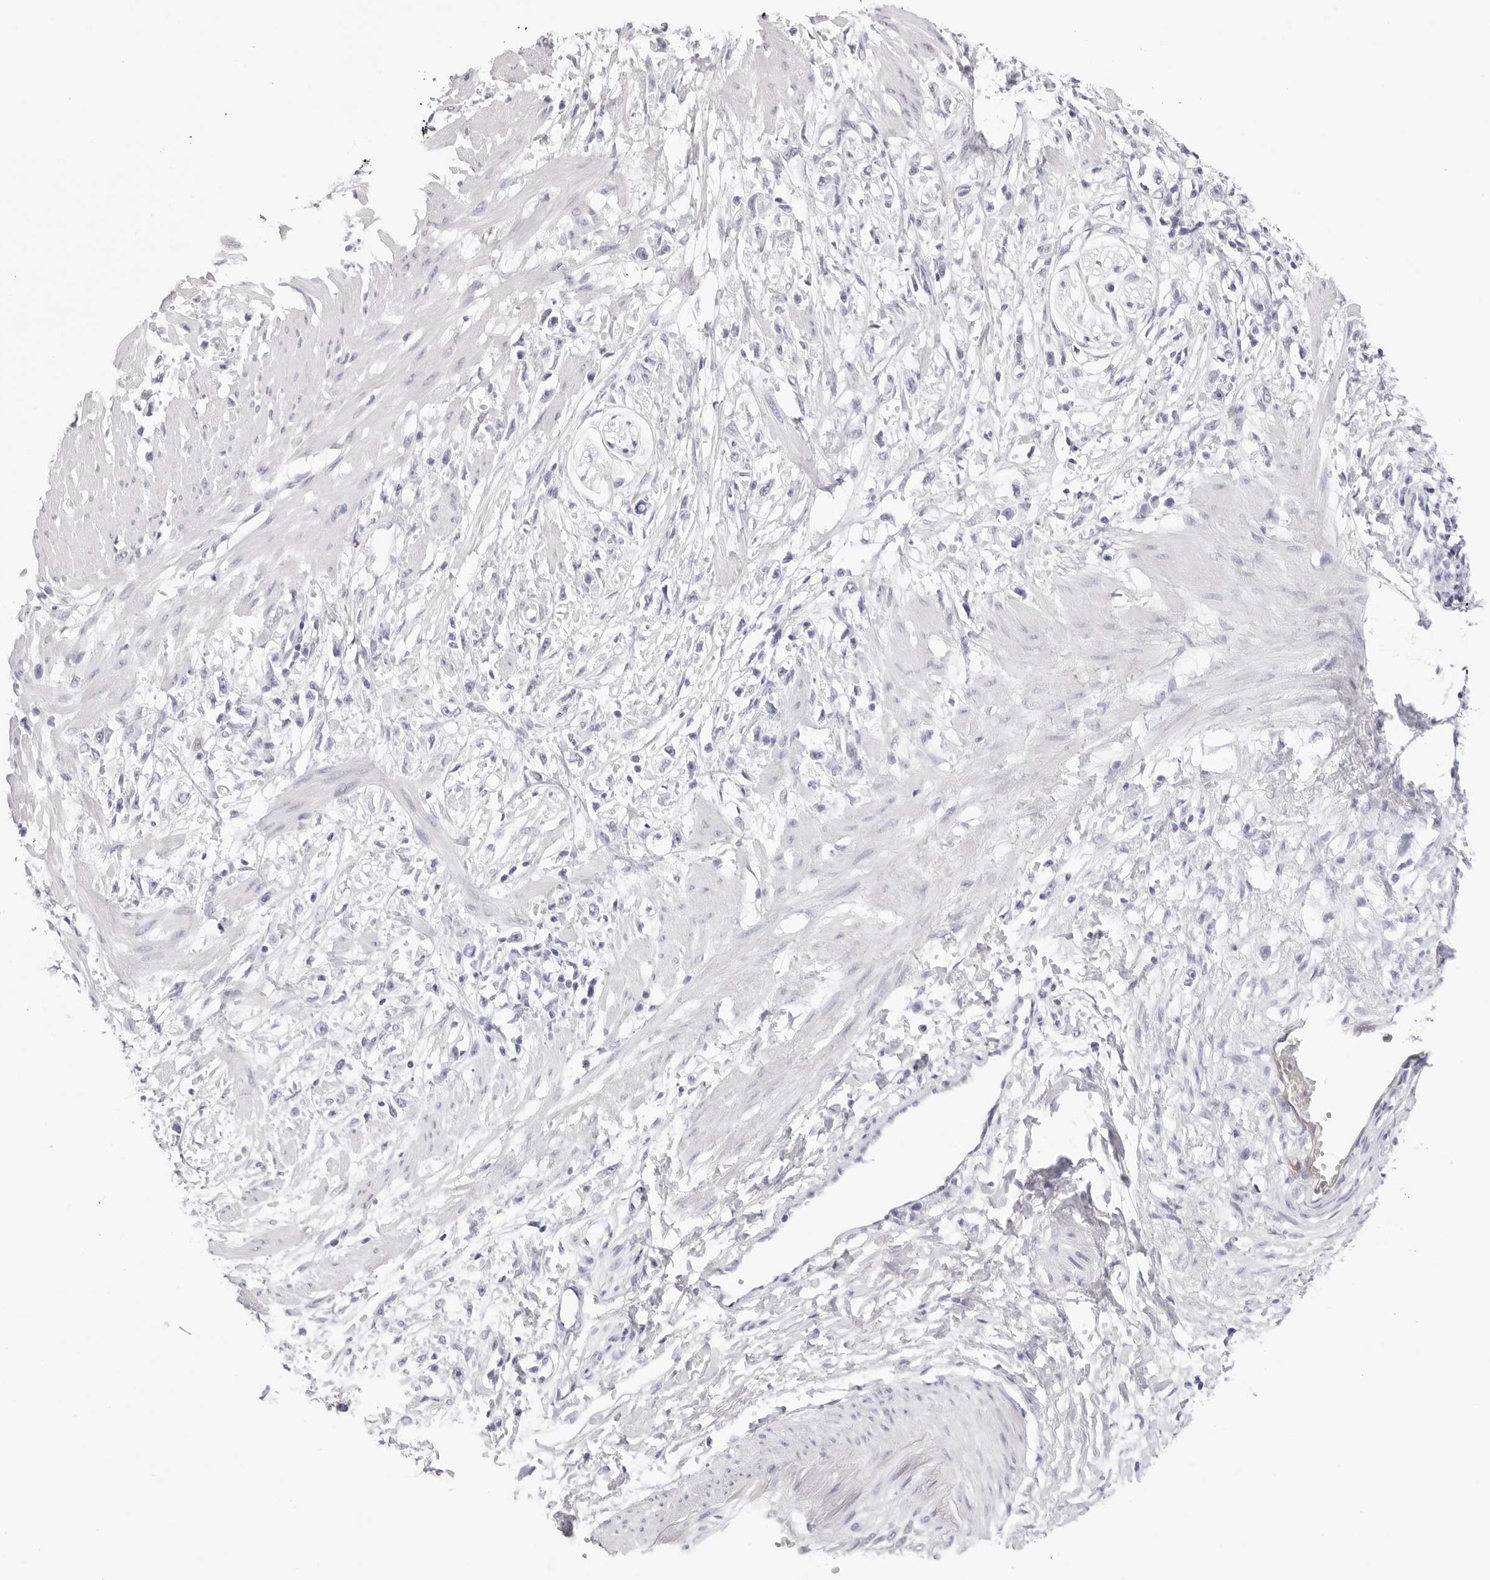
{"staining": {"intensity": "negative", "quantity": "none", "location": "none"}, "tissue": "stomach cancer", "cell_type": "Tumor cells", "image_type": "cancer", "snomed": [{"axis": "morphology", "description": "Adenocarcinoma, NOS"}, {"axis": "topography", "description": "Stomach"}], "caption": "Stomach cancer stained for a protein using IHC reveals no staining tumor cells.", "gene": "TSSK1B", "patient": {"sex": "female", "age": 59}}